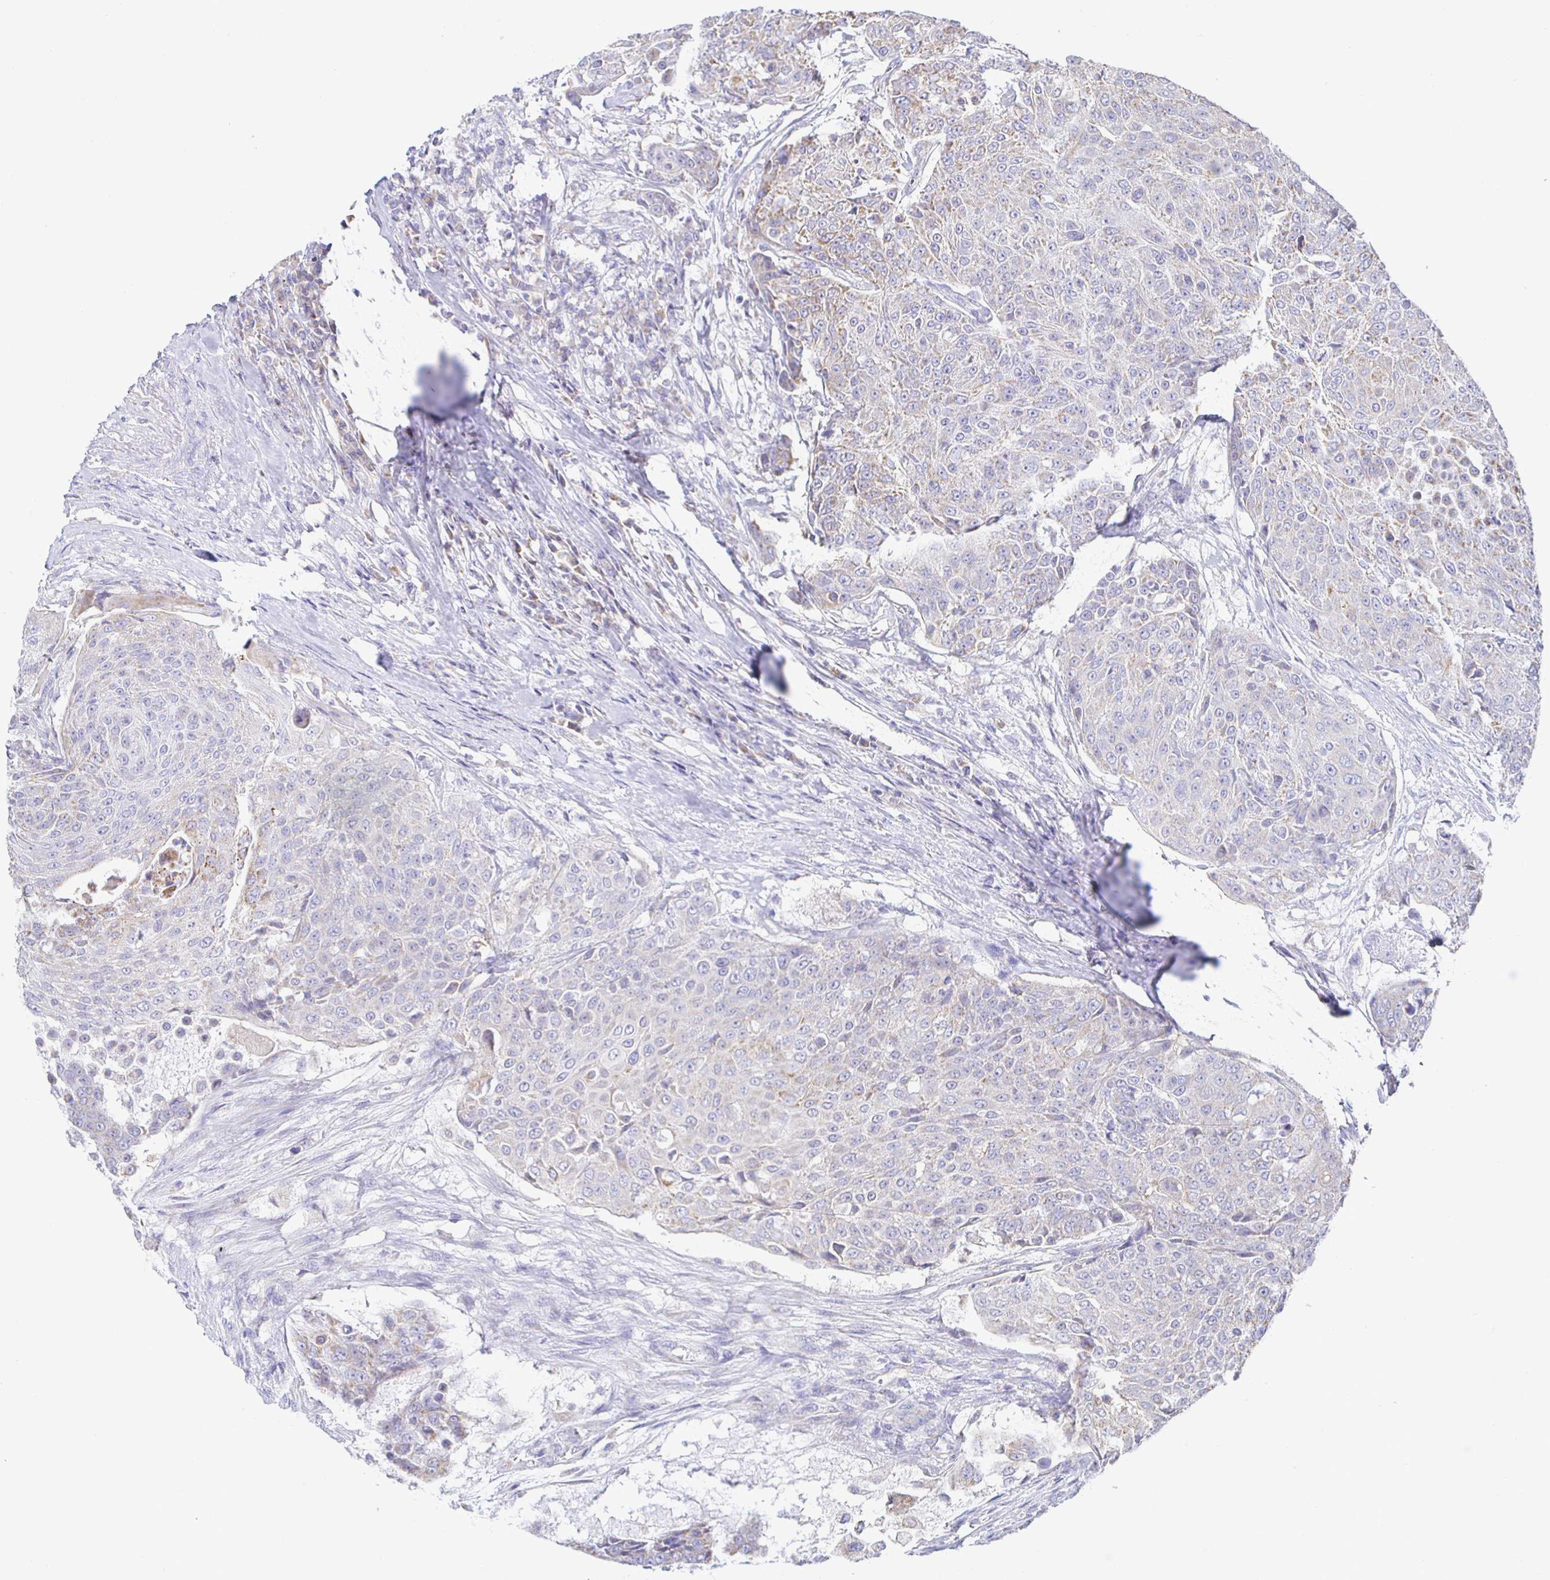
{"staining": {"intensity": "moderate", "quantity": "<25%", "location": "cytoplasmic/membranous"}, "tissue": "urothelial cancer", "cell_type": "Tumor cells", "image_type": "cancer", "snomed": [{"axis": "morphology", "description": "Urothelial carcinoma, High grade"}, {"axis": "topography", "description": "Urinary bladder"}], "caption": "High-grade urothelial carcinoma stained with DAB (3,3'-diaminobenzidine) immunohistochemistry (IHC) displays low levels of moderate cytoplasmic/membranous expression in about <25% of tumor cells.", "gene": "SYNGR4", "patient": {"sex": "female", "age": 63}}